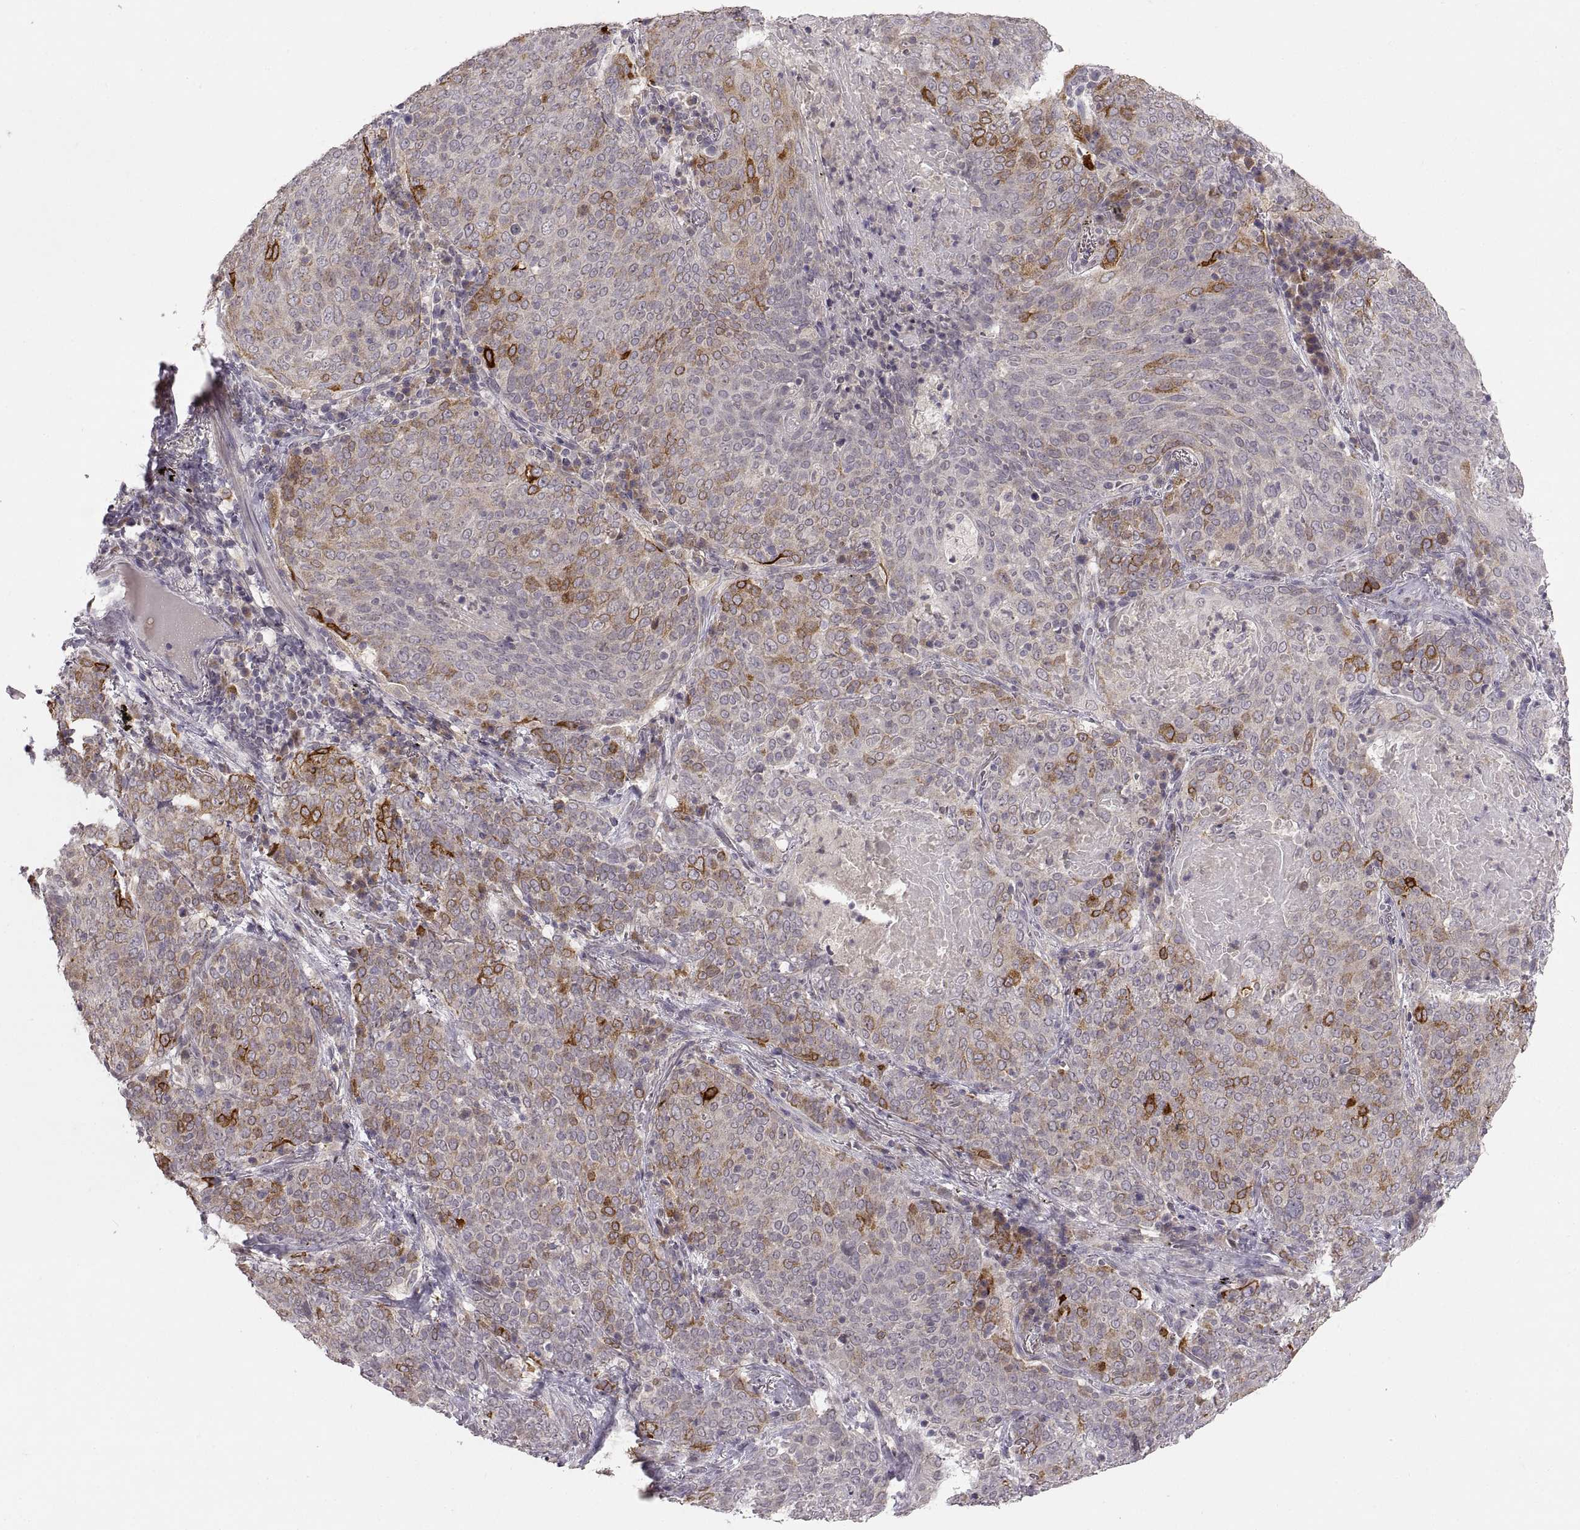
{"staining": {"intensity": "strong", "quantity": "<25%", "location": "cytoplasmic/membranous"}, "tissue": "lung cancer", "cell_type": "Tumor cells", "image_type": "cancer", "snomed": [{"axis": "morphology", "description": "Squamous cell carcinoma, NOS"}, {"axis": "topography", "description": "Lung"}], "caption": "This is an image of immunohistochemistry (IHC) staining of lung squamous cell carcinoma, which shows strong staining in the cytoplasmic/membranous of tumor cells.", "gene": "HMGCR", "patient": {"sex": "male", "age": 82}}